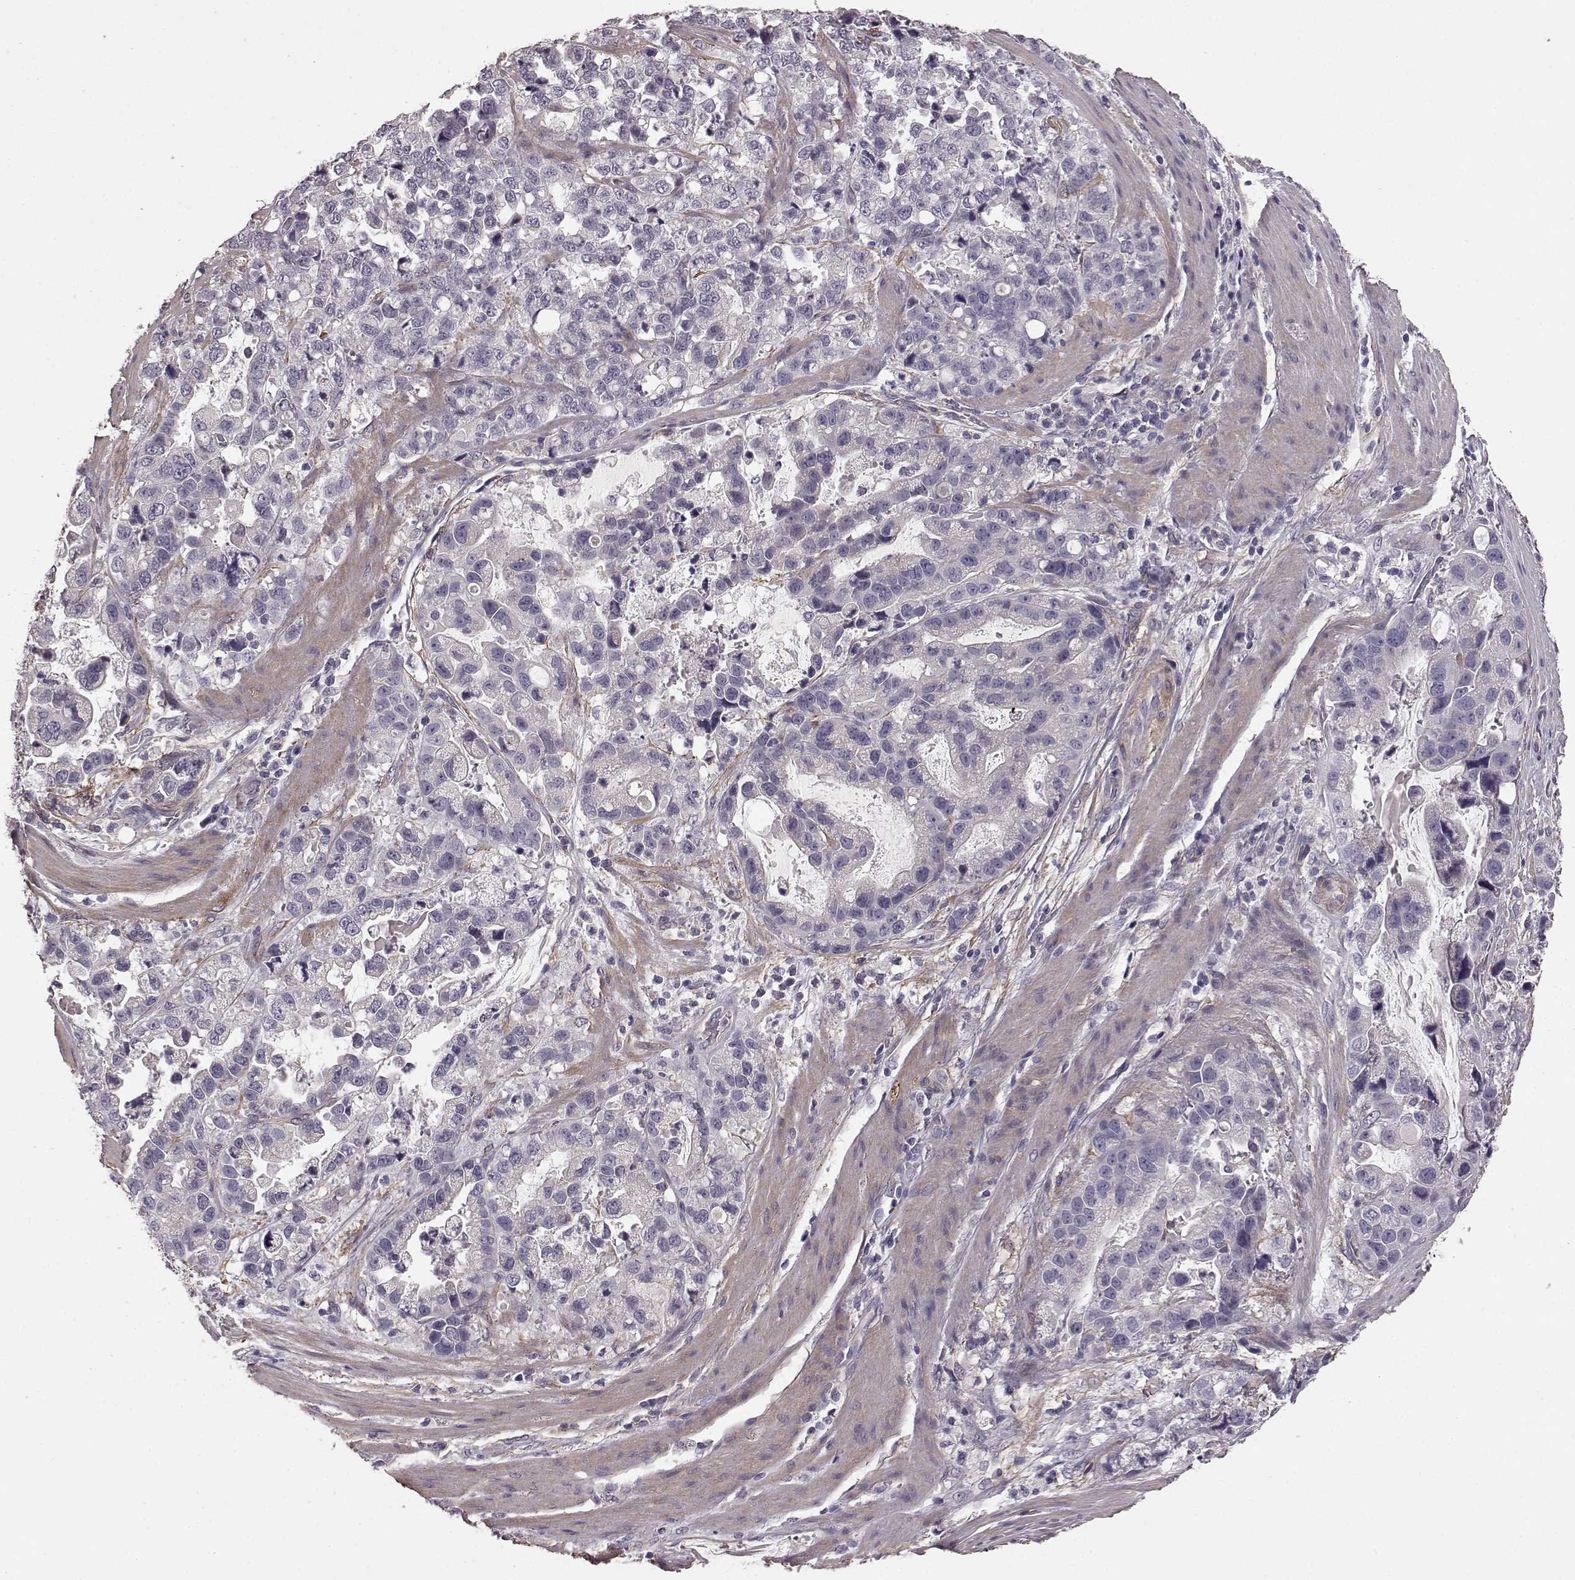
{"staining": {"intensity": "negative", "quantity": "none", "location": "none"}, "tissue": "stomach cancer", "cell_type": "Tumor cells", "image_type": "cancer", "snomed": [{"axis": "morphology", "description": "Adenocarcinoma, NOS"}, {"axis": "topography", "description": "Stomach"}], "caption": "Adenocarcinoma (stomach) was stained to show a protein in brown. There is no significant positivity in tumor cells. The staining is performed using DAB (3,3'-diaminobenzidine) brown chromogen with nuclei counter-stained in using hematoxylin.", "gene": "GRK1", "patient": {"sex": "male", "age": 59}}